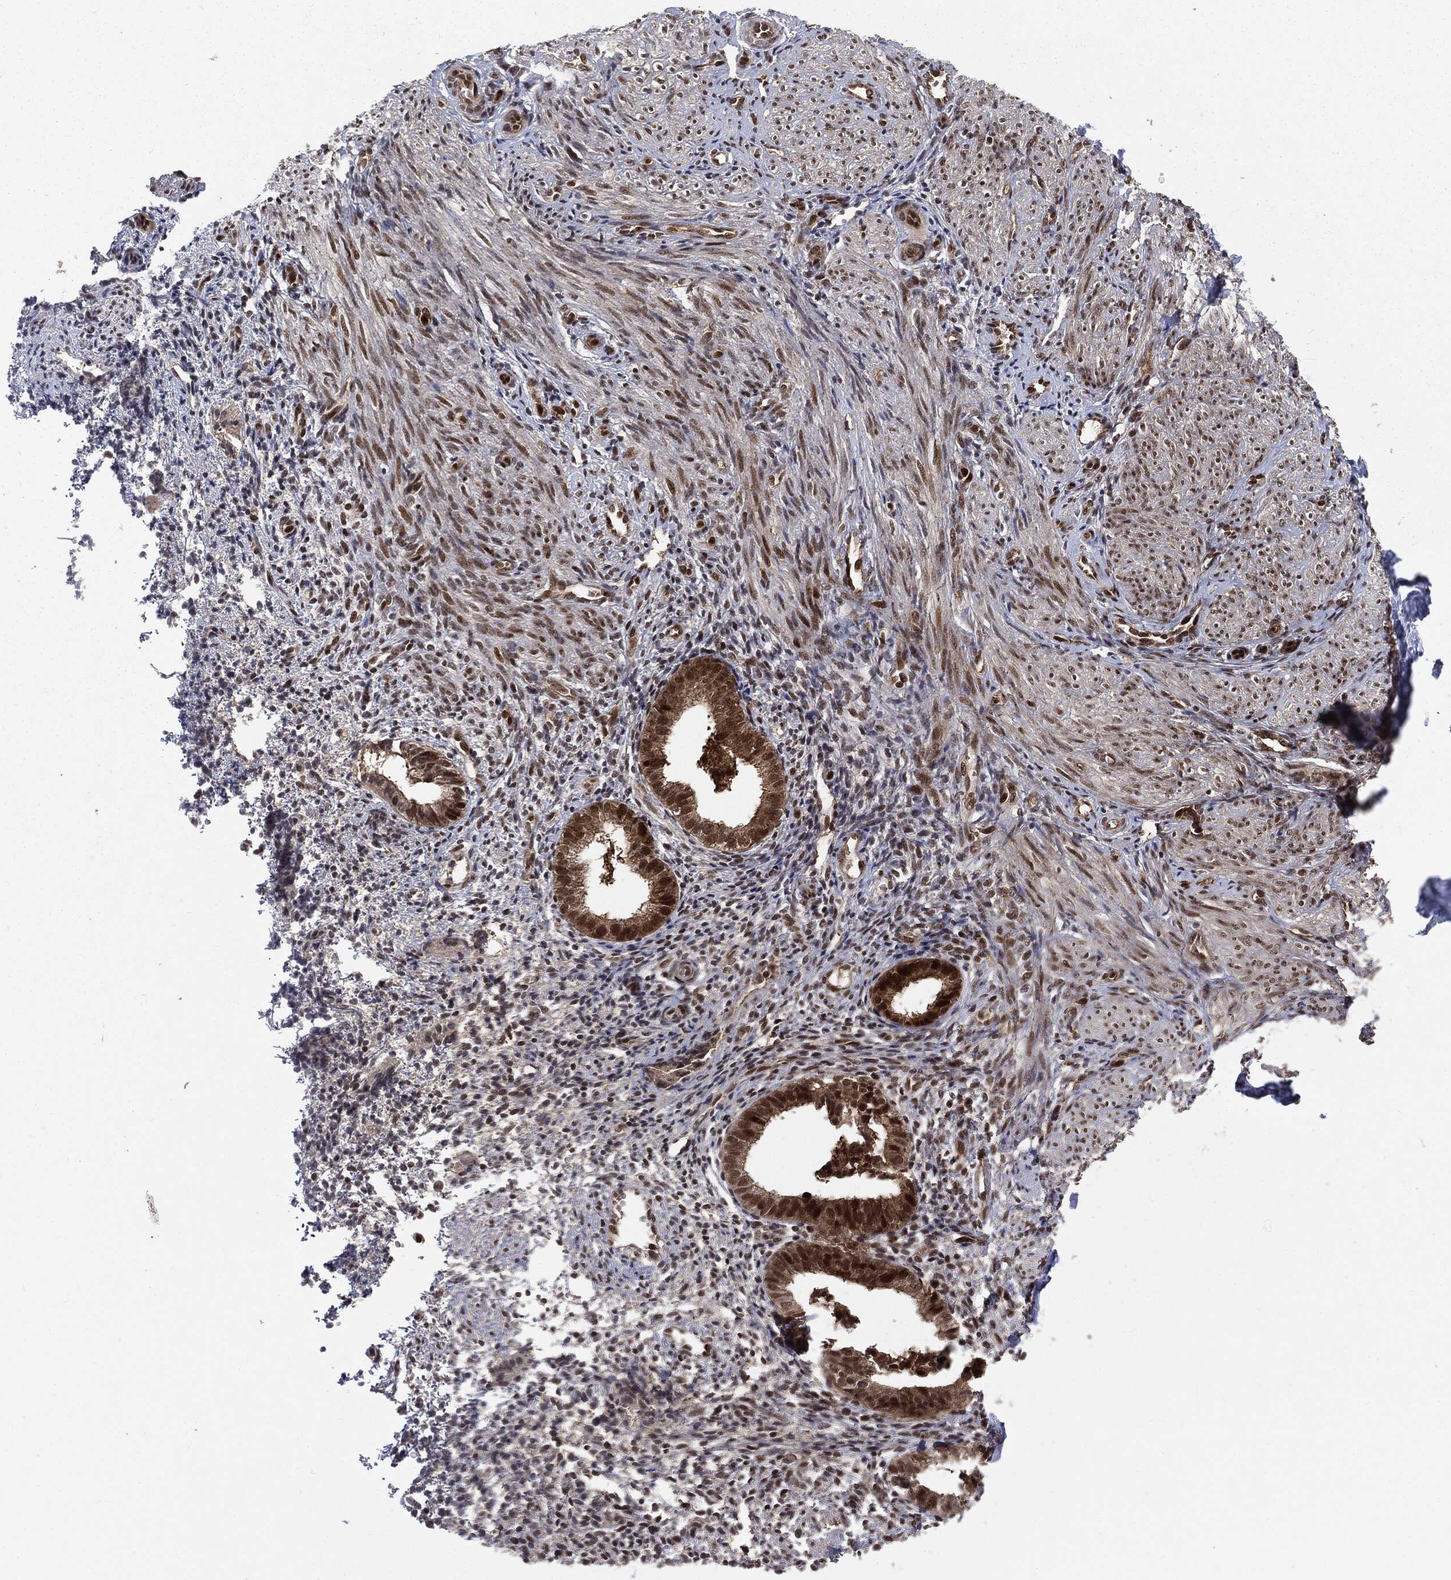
{"staining": {"intensity": "moderate", "quantity": "25%-75%", "location": "nuclear"}, "tissue": "endometrium", "cell_type": "Cells in endometrial stroma", "image_type": "normal", "snomed": [{"axis": "morphology", "description": "Normal tissue, NOS"}, {"axis": "topography", "description": "Endometrium"}], "caption": "Unremarkable endometrium reveals moderate nuclear expression in approximately 25%-75% of cells in endometrial stroma (DAB = brown stain, brightfield microscopy at high magnification)..", "gene": "PTPA", "patient": {"sex": "female", "age": 47}}